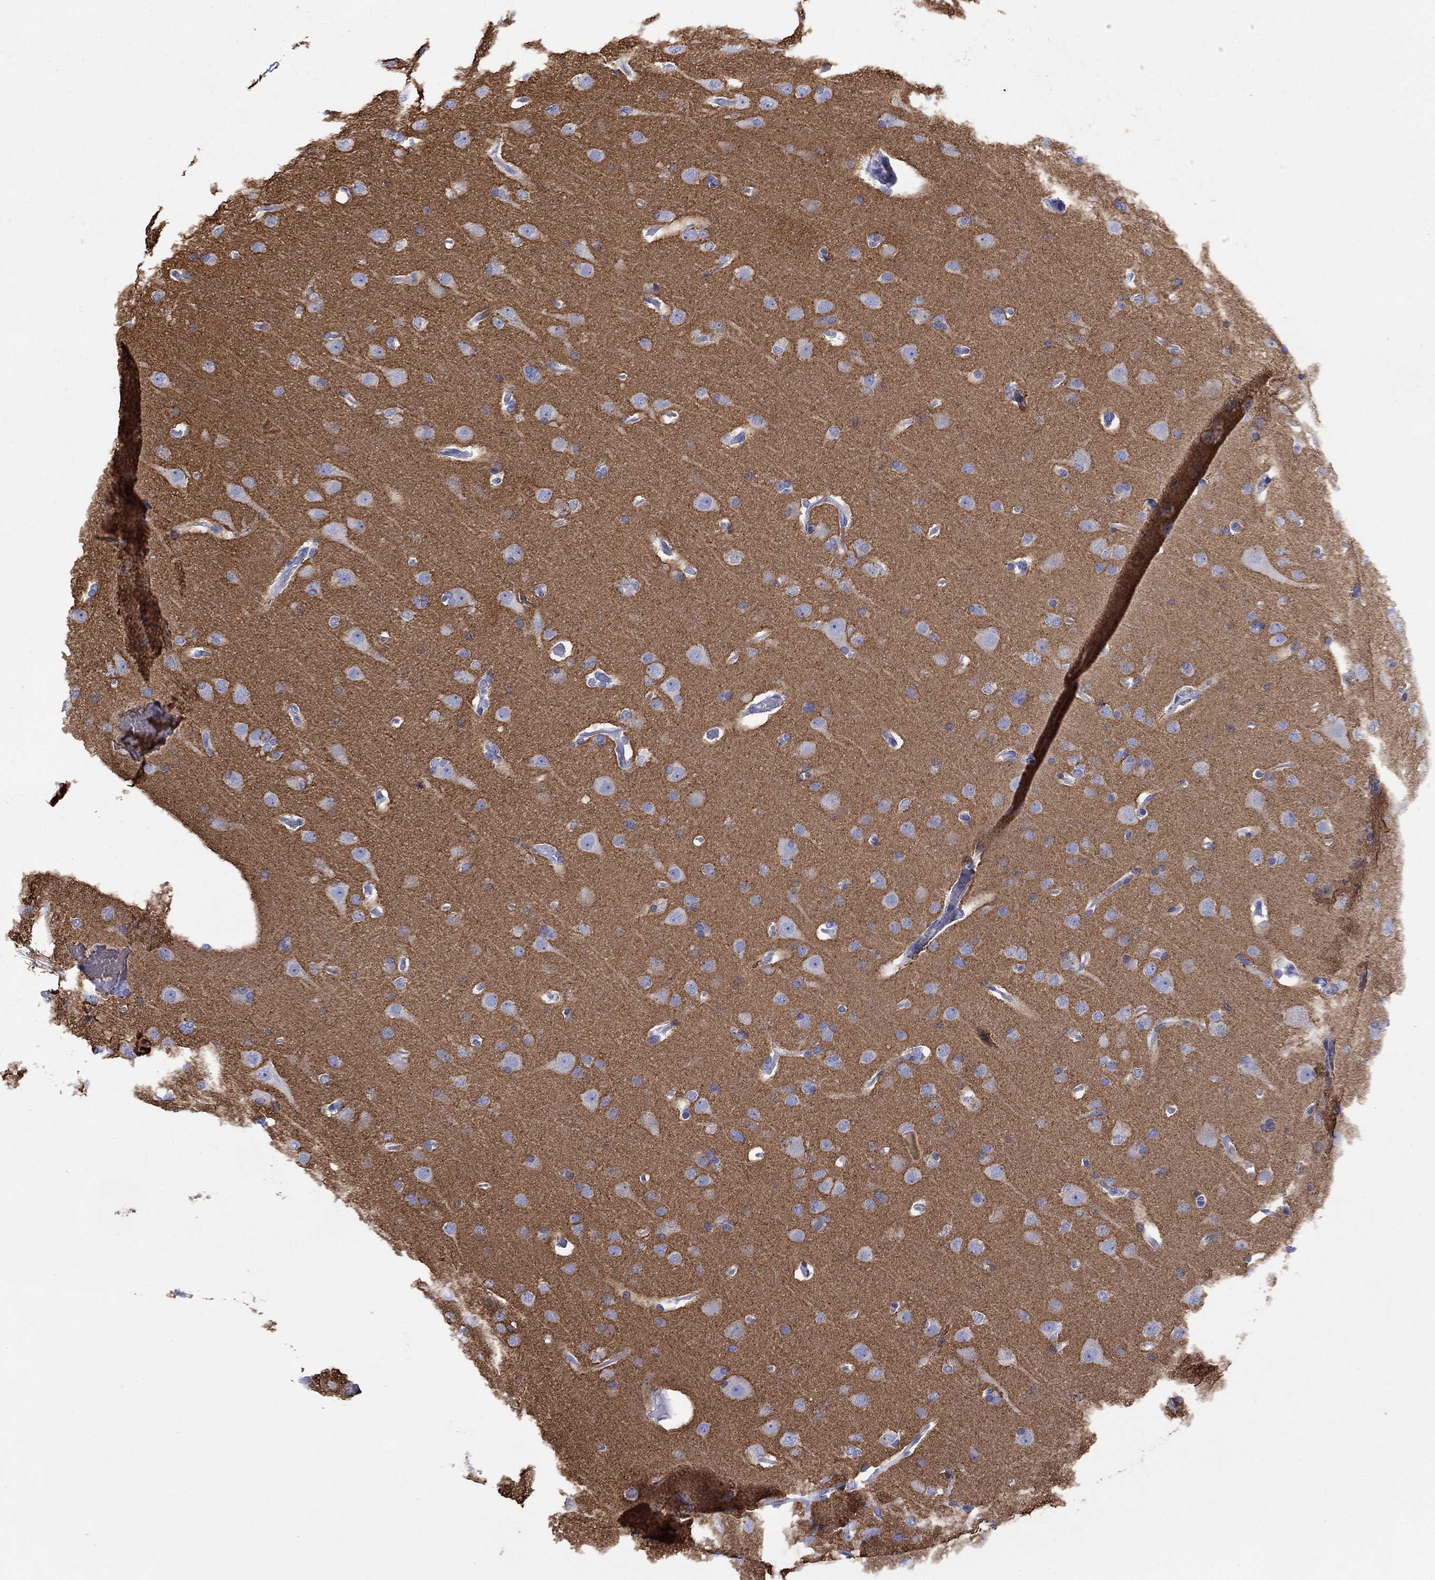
{"staining": {"intensity": "negative", "quantity": "none", "location": "none"}, "tissue": "glioma", "cell_type": "Tumor cells", "image_type": "cancer", "snomed": [{"axis": "morphology", "description": "Glioma, malignant, Low grade"}, {"axis": "topography", "description": "Brain"}], "caption": "Tumor cells show no significant protein staining in malignant low-grade glioma.", "gene": "ATP1B1", "patient": {"sex": "male", "age": 41}}